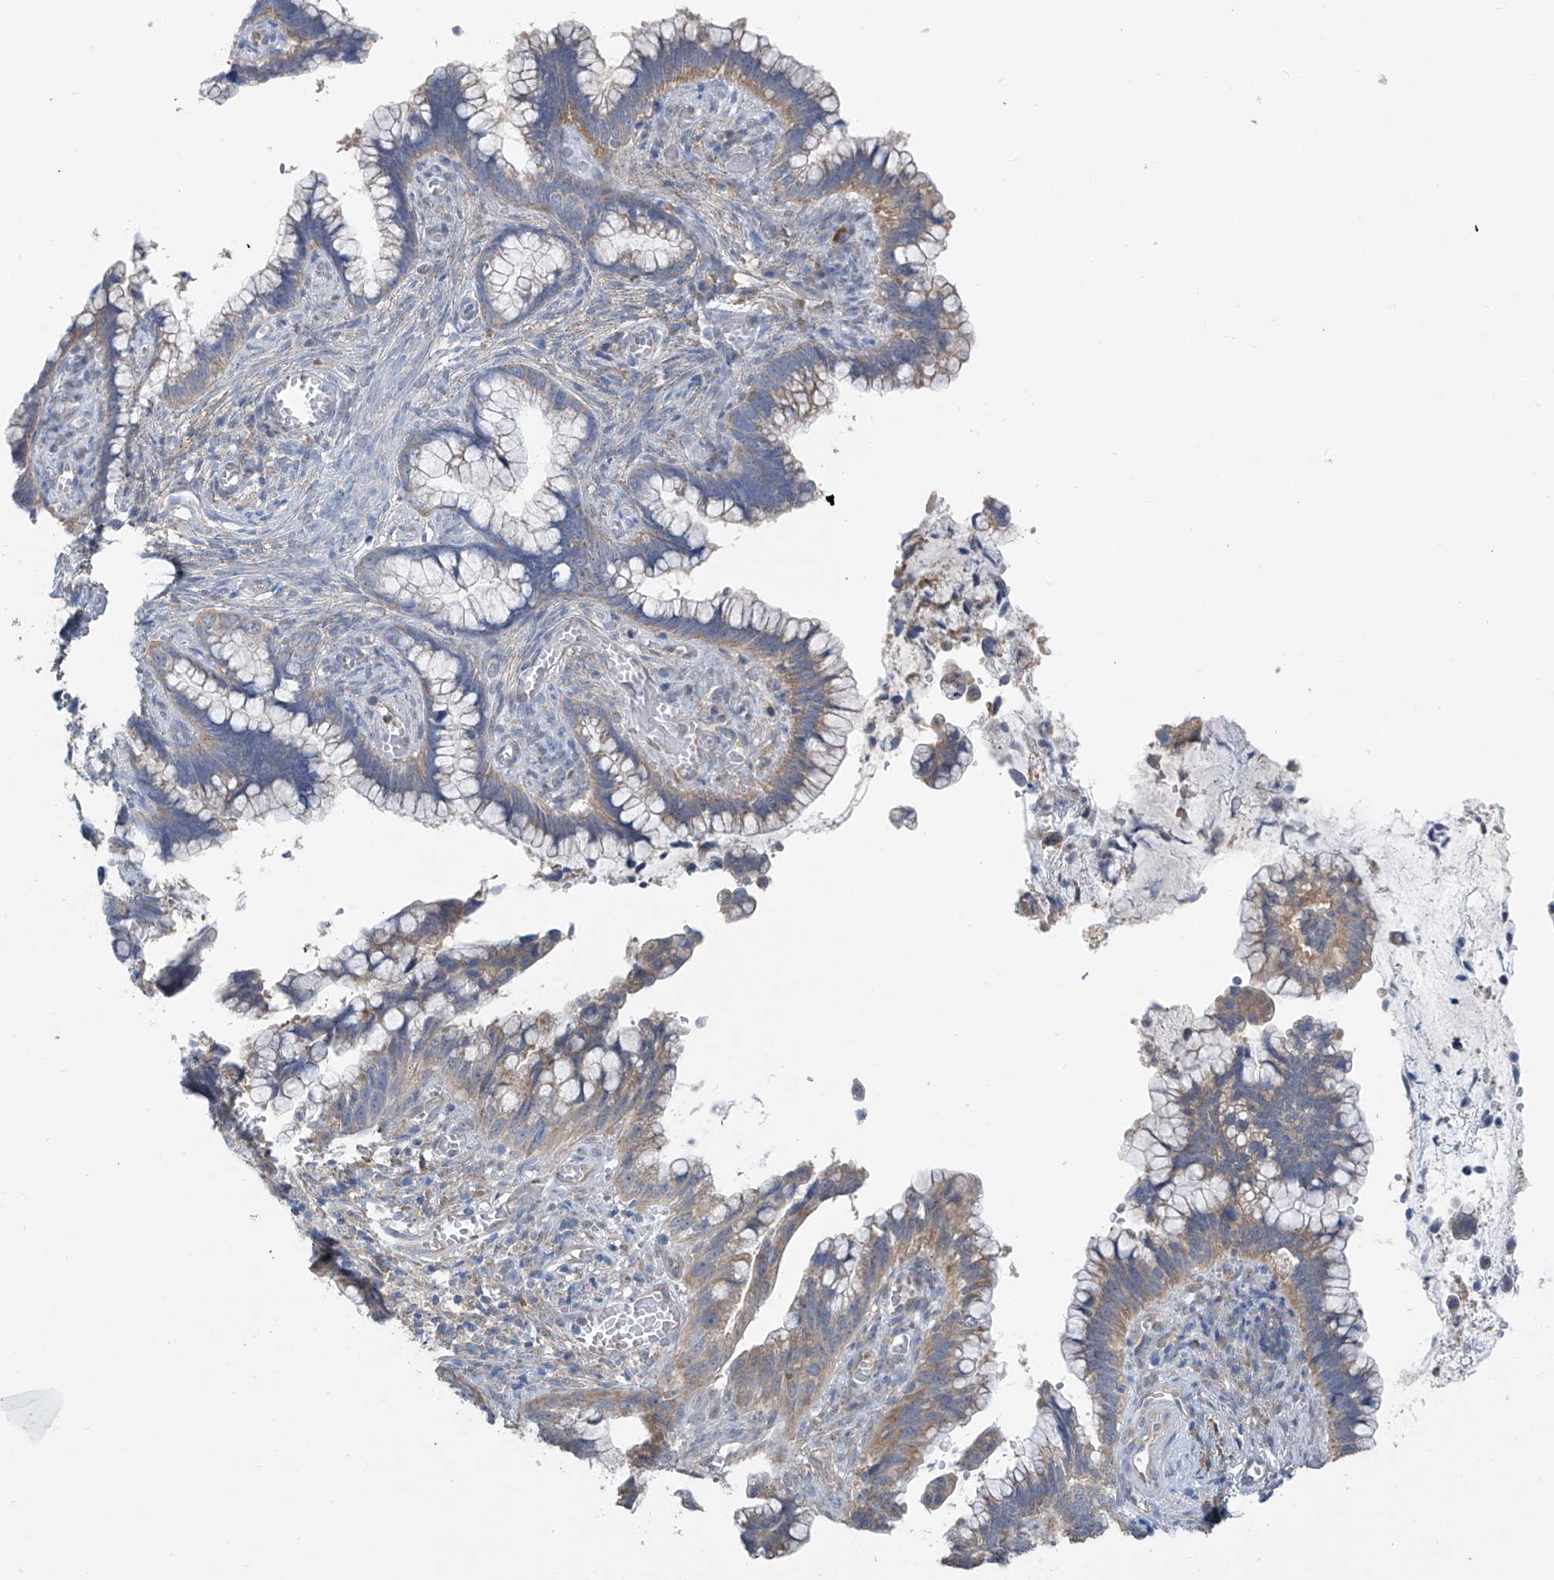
{"staining": {"intensity": "weak", "quantity": "25%-75%", "location": "cytoplasmic/membranous"}, "tissue": "cervical cancer", "cell_type": "Tumor cells", "image_type": "cancer", "snomed": [{"axis": "morphology", "description": "Adenocarcinoma, NOS"}, {"axis": "topography", "description": "Cervix"}], "caption": "This is an image of immunohistochemistry (IHC) staining of cervical adenocarcinoma, which shows weak positivity in the cytoplasmic/membranous of tumor cells.", "gene": "RPL4", "patient": {"sex": "female", "age": 44}}